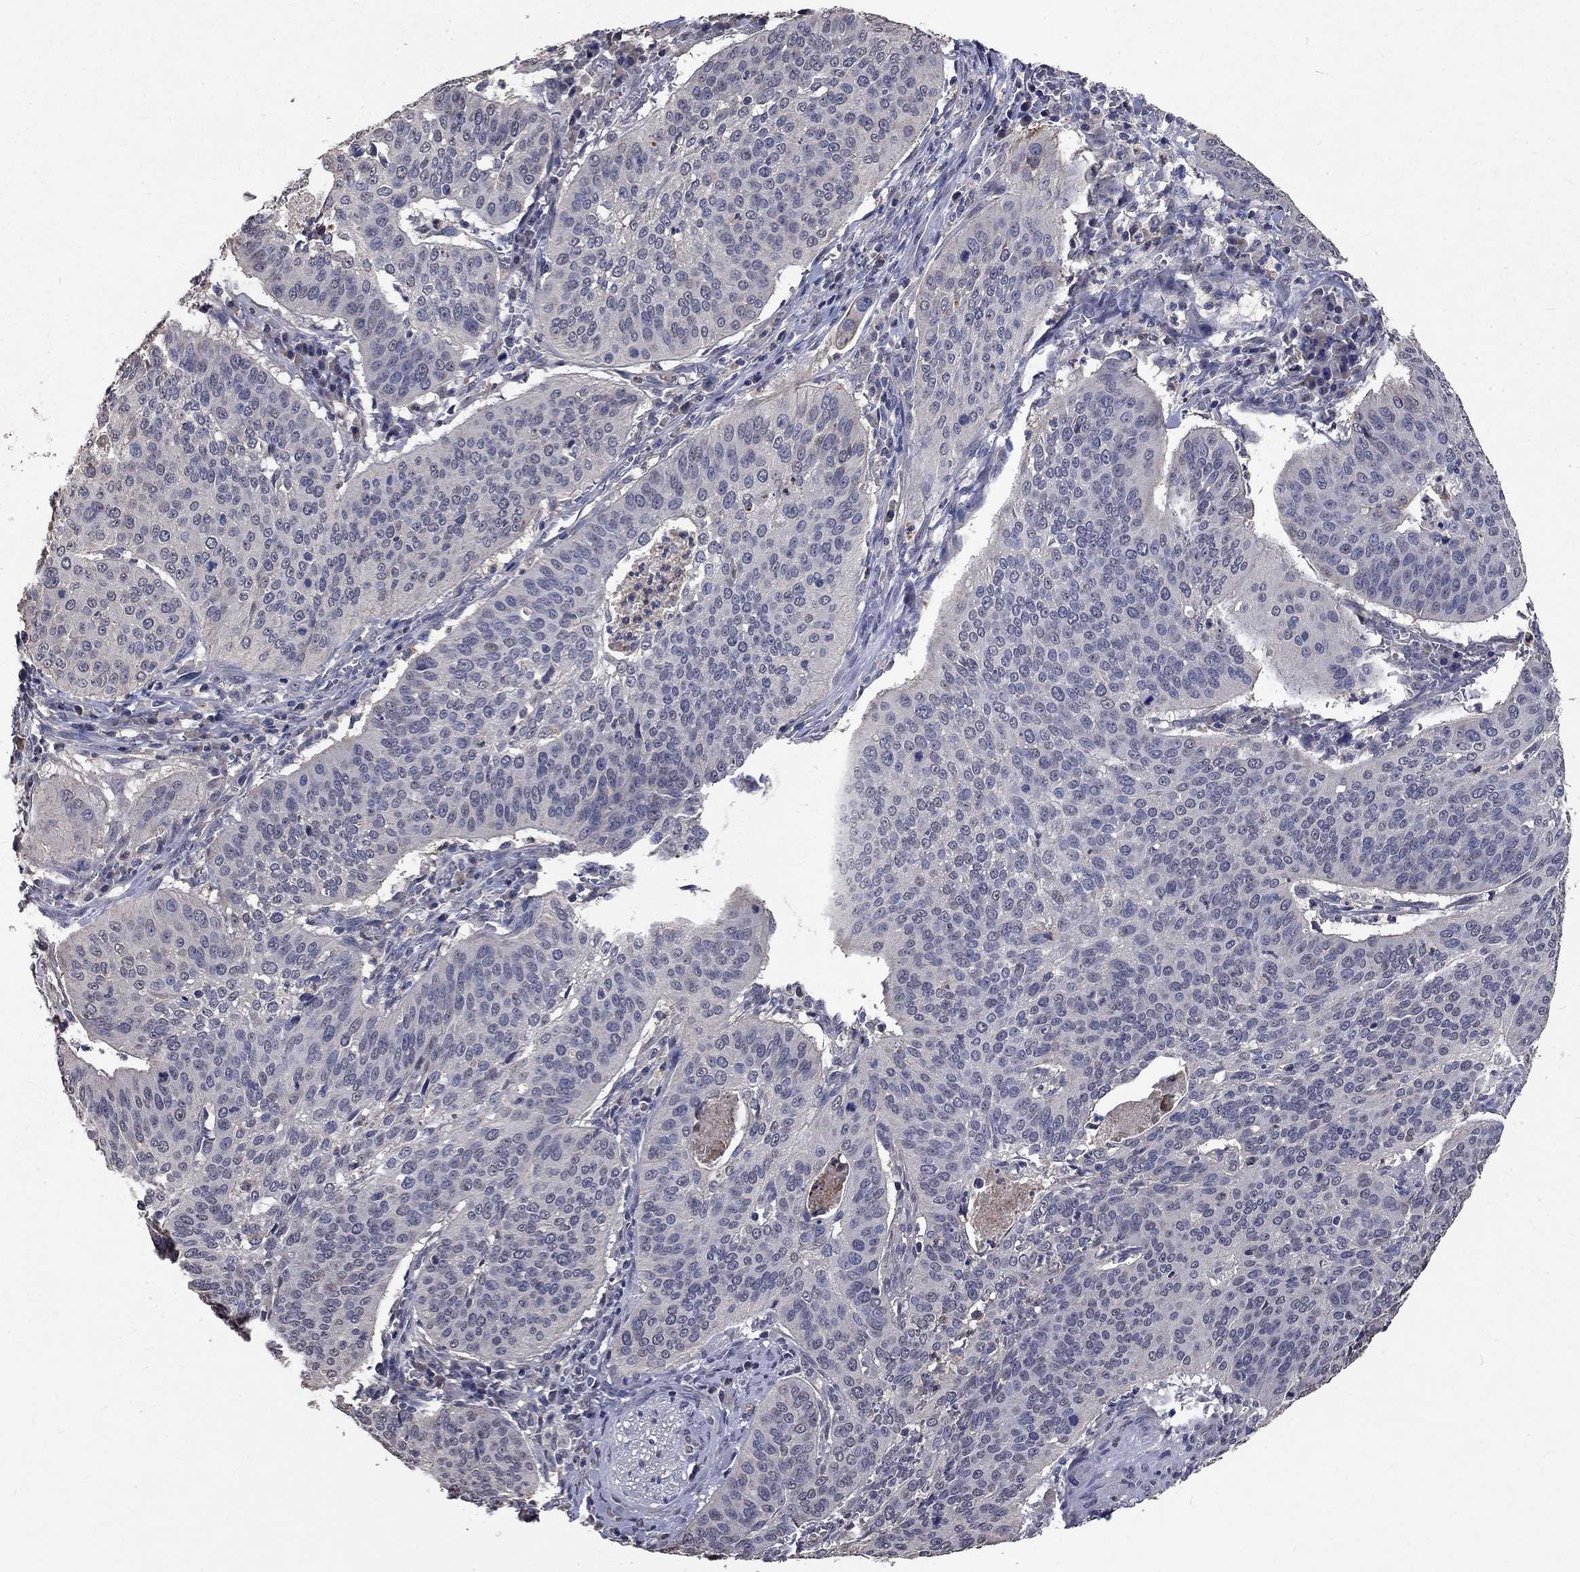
{"staining": {"intensity": "negative", "quantity": "none", "location": "none"}, "tissue": "cervical cancer", "cell_type": "Tumor cells", "image_type": "cancer", "snomed": [{"axis": "morphology", "description": "Normal tissue, NOS"}, {"axis": "morphology", "description": "Squamous cell carcinoma, NOS"}, {"axis": "topography", "description": "Cervix"}], "caption": "This is a histopathology image of immunohistochemistry staining of cervical cancer, which shows no expression in tumor cells.", "gene": "CHST5", "patient": {"sex": "female", "age": 39}}